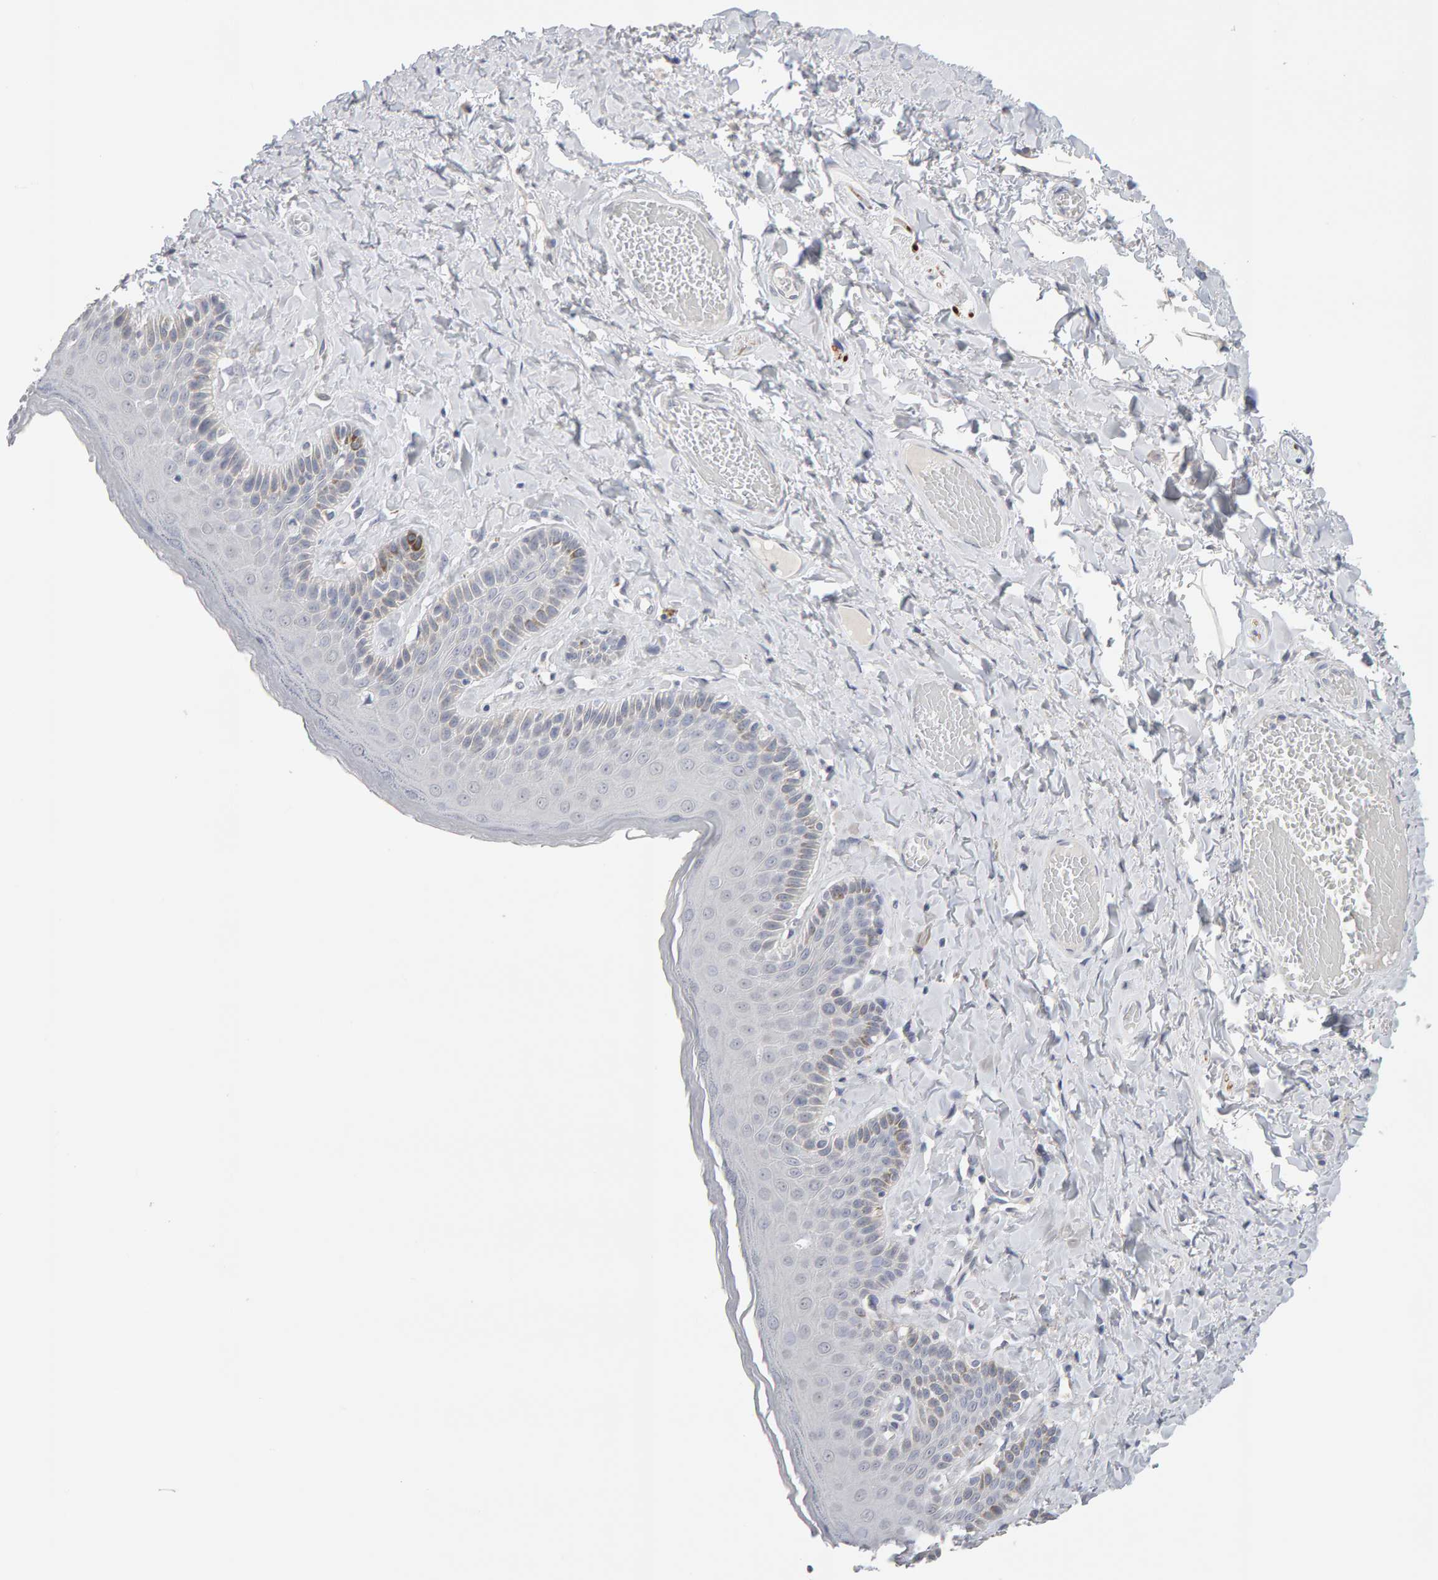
{"staining": {"intensity": "moderate", "quantity": "<25%", "location": "cytoplasmic/membranous"}, "tissue": "skin", "cell_type": "Epidermal cells", "image_type": "normal", "snomed": [{"axis": "morphology", "description": "Normal tissue, NOS"}, {"axis": "topography", "description": "Anal"}], "caption": "Immunohistochemical staining of unremarkable human skin exhibits moderate cytoplasmic/membranous protein positivity in about <25% of epidermal cells.", "gene": "HNF4A", "patient": {"sex": "male", "age": 69}}